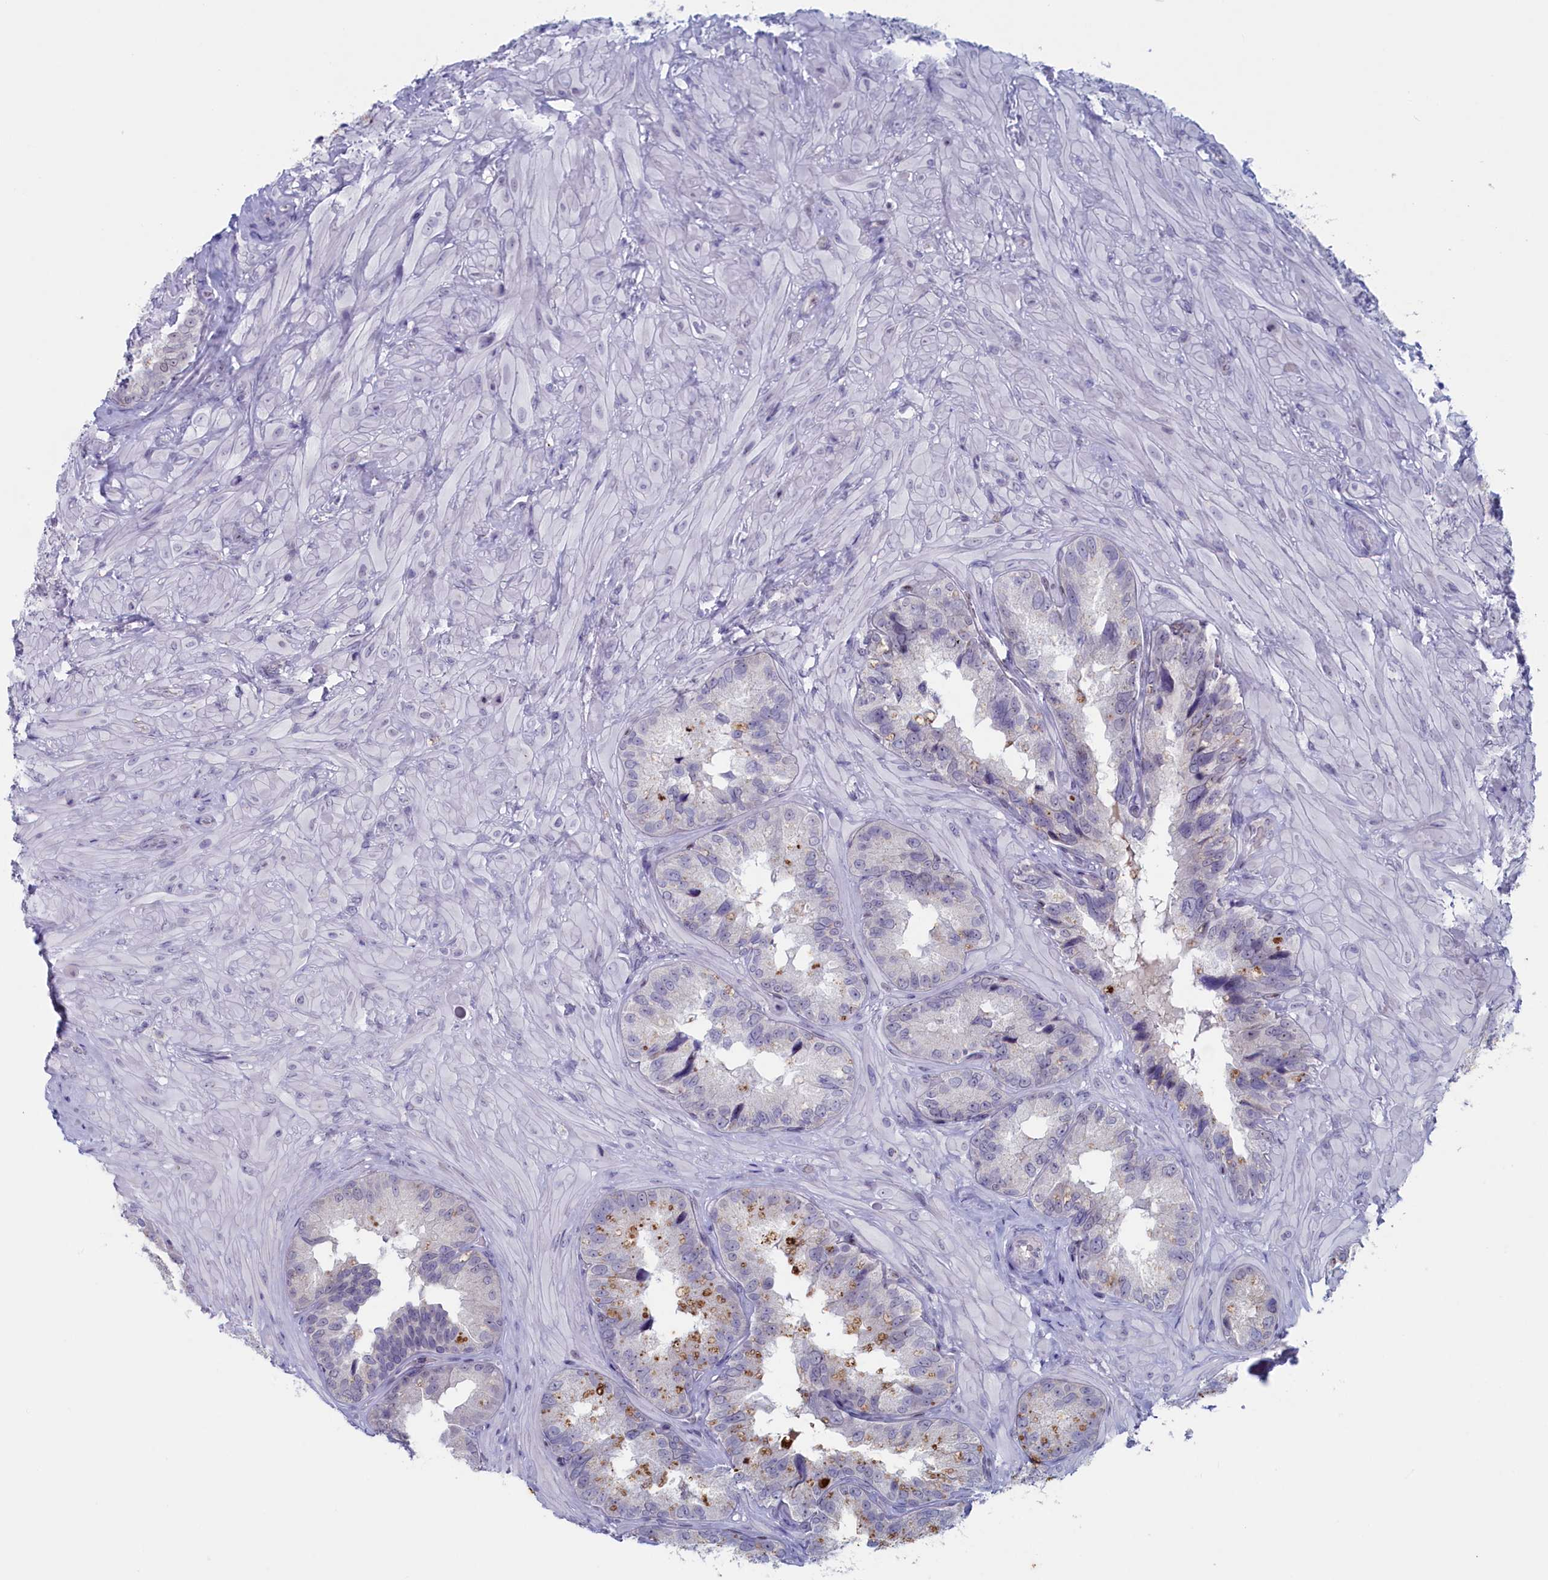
{"staining": {"intensity": "negative", "quantity": "none", "location": "none"}, "tissue": "seminal vesicle", "cell_type": "Glandular cells", "image_type": "normal", "snomed": [{"axis": "morphology", "description": "Normal tissue, NOS"}, {"axis": "topography", "description": "Seminal veicle"}, {"axis": "topography", "description": "Peripheral nerve tissue"}], "caption": "This is an immunohistochemistry (IHC) histopathology image of benign human seminal vesicle. There is no staining in glandular cells.", "gene": "WDR76", "patient": {"sex": "male", "age": 67}}